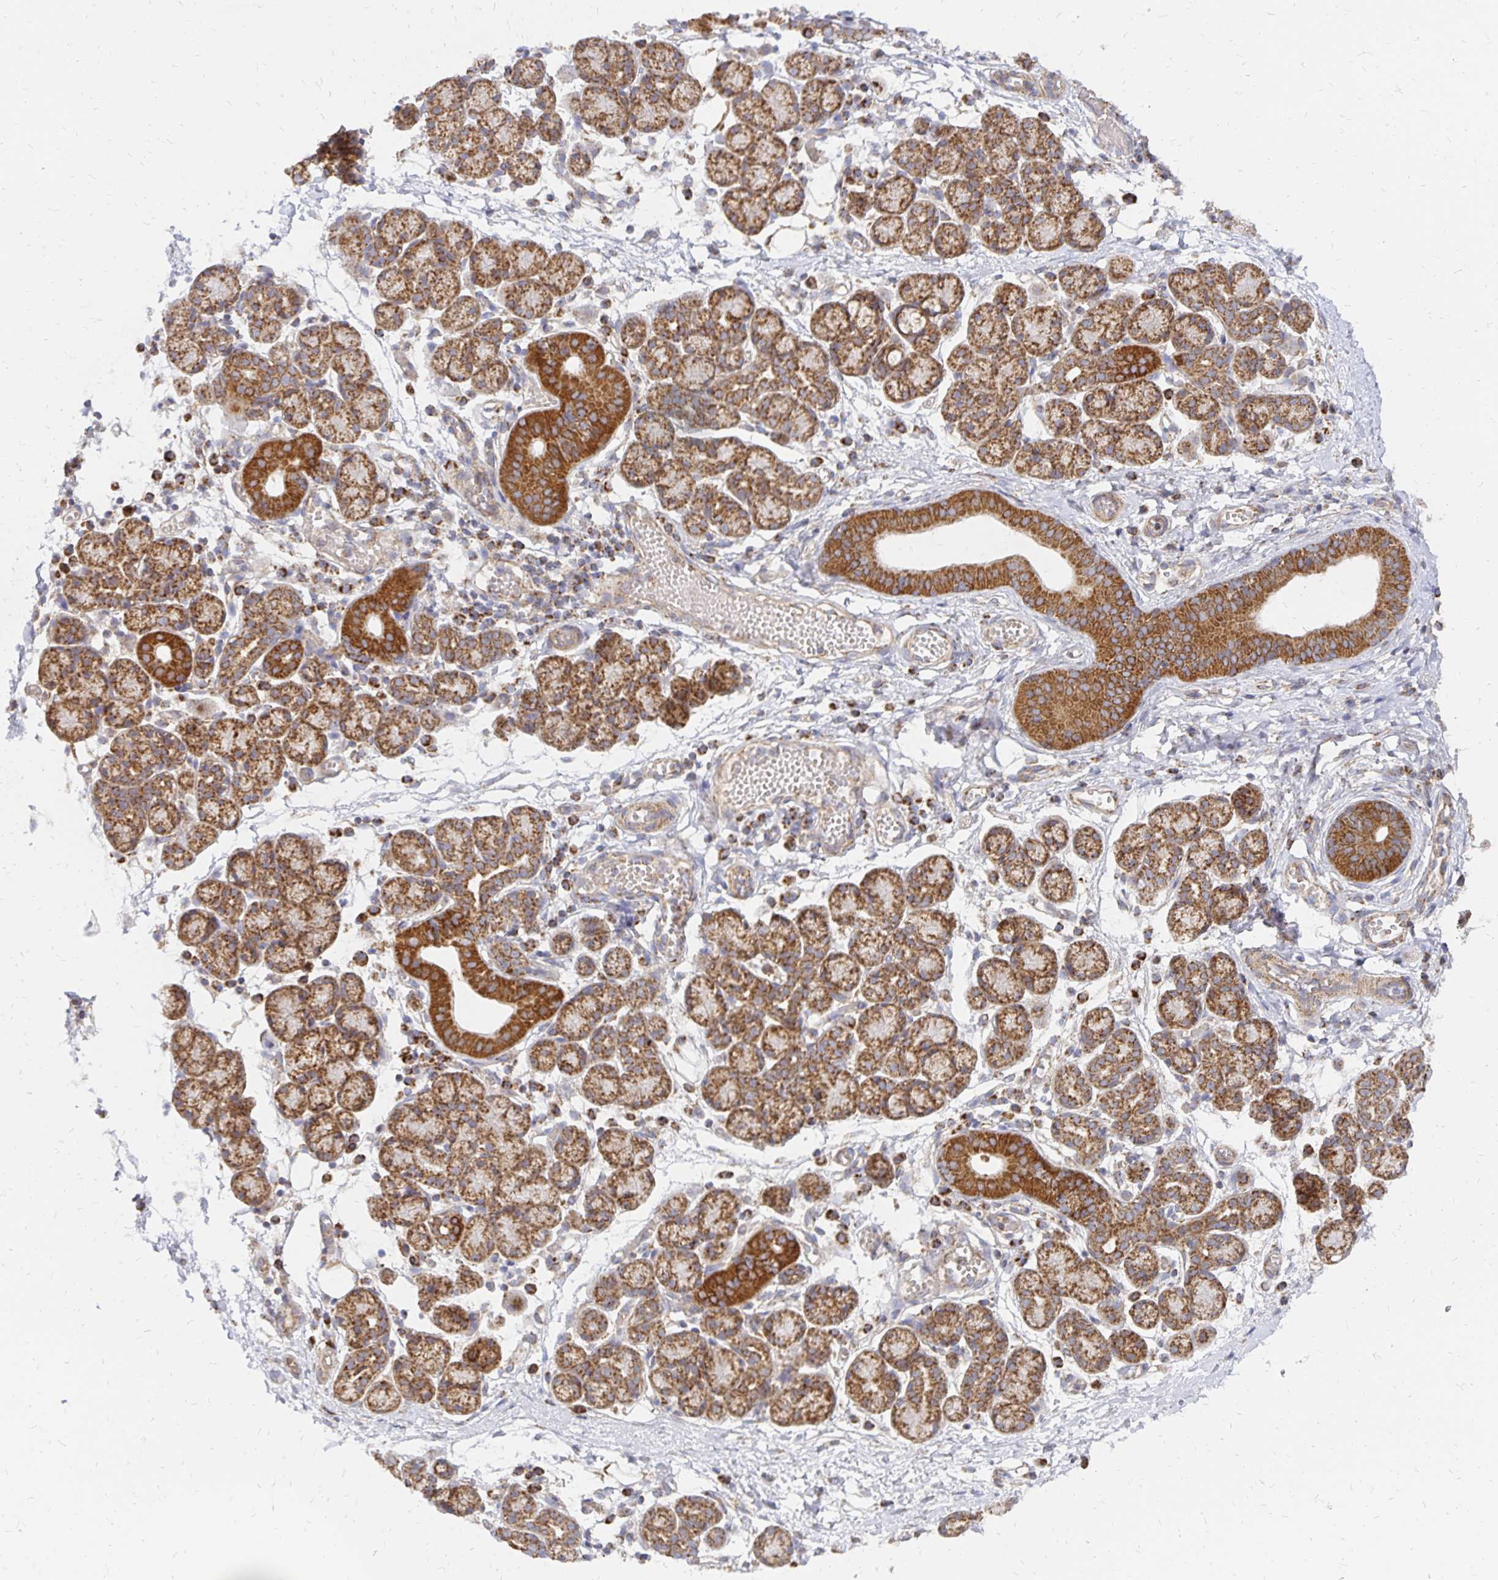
{"staining": {"intensity": "strong", "quantity": ">75%", "location": "cytoplasmic/membranous"}, "tissue": "salivary gland", "cell_type": "Glandular cells", "image_type": "normal", "snomed": [{"axis": "morphology", "description": "Normal tissue, NOS"}, {"axis": "morphology", "description": "Inflammation, NOS"}, {"axis": "topography", "description": "Lymph node"}, {"axis": "topography", "description": "Salivary gland"}], "caption": "IHC of normal human salivary gland exhibits high levels of strong cytoplasmic/membranous expression in approximately >75% of glandular cells.", "gene": "STOML2", "patient": {"sex": "male", "age": 3}}